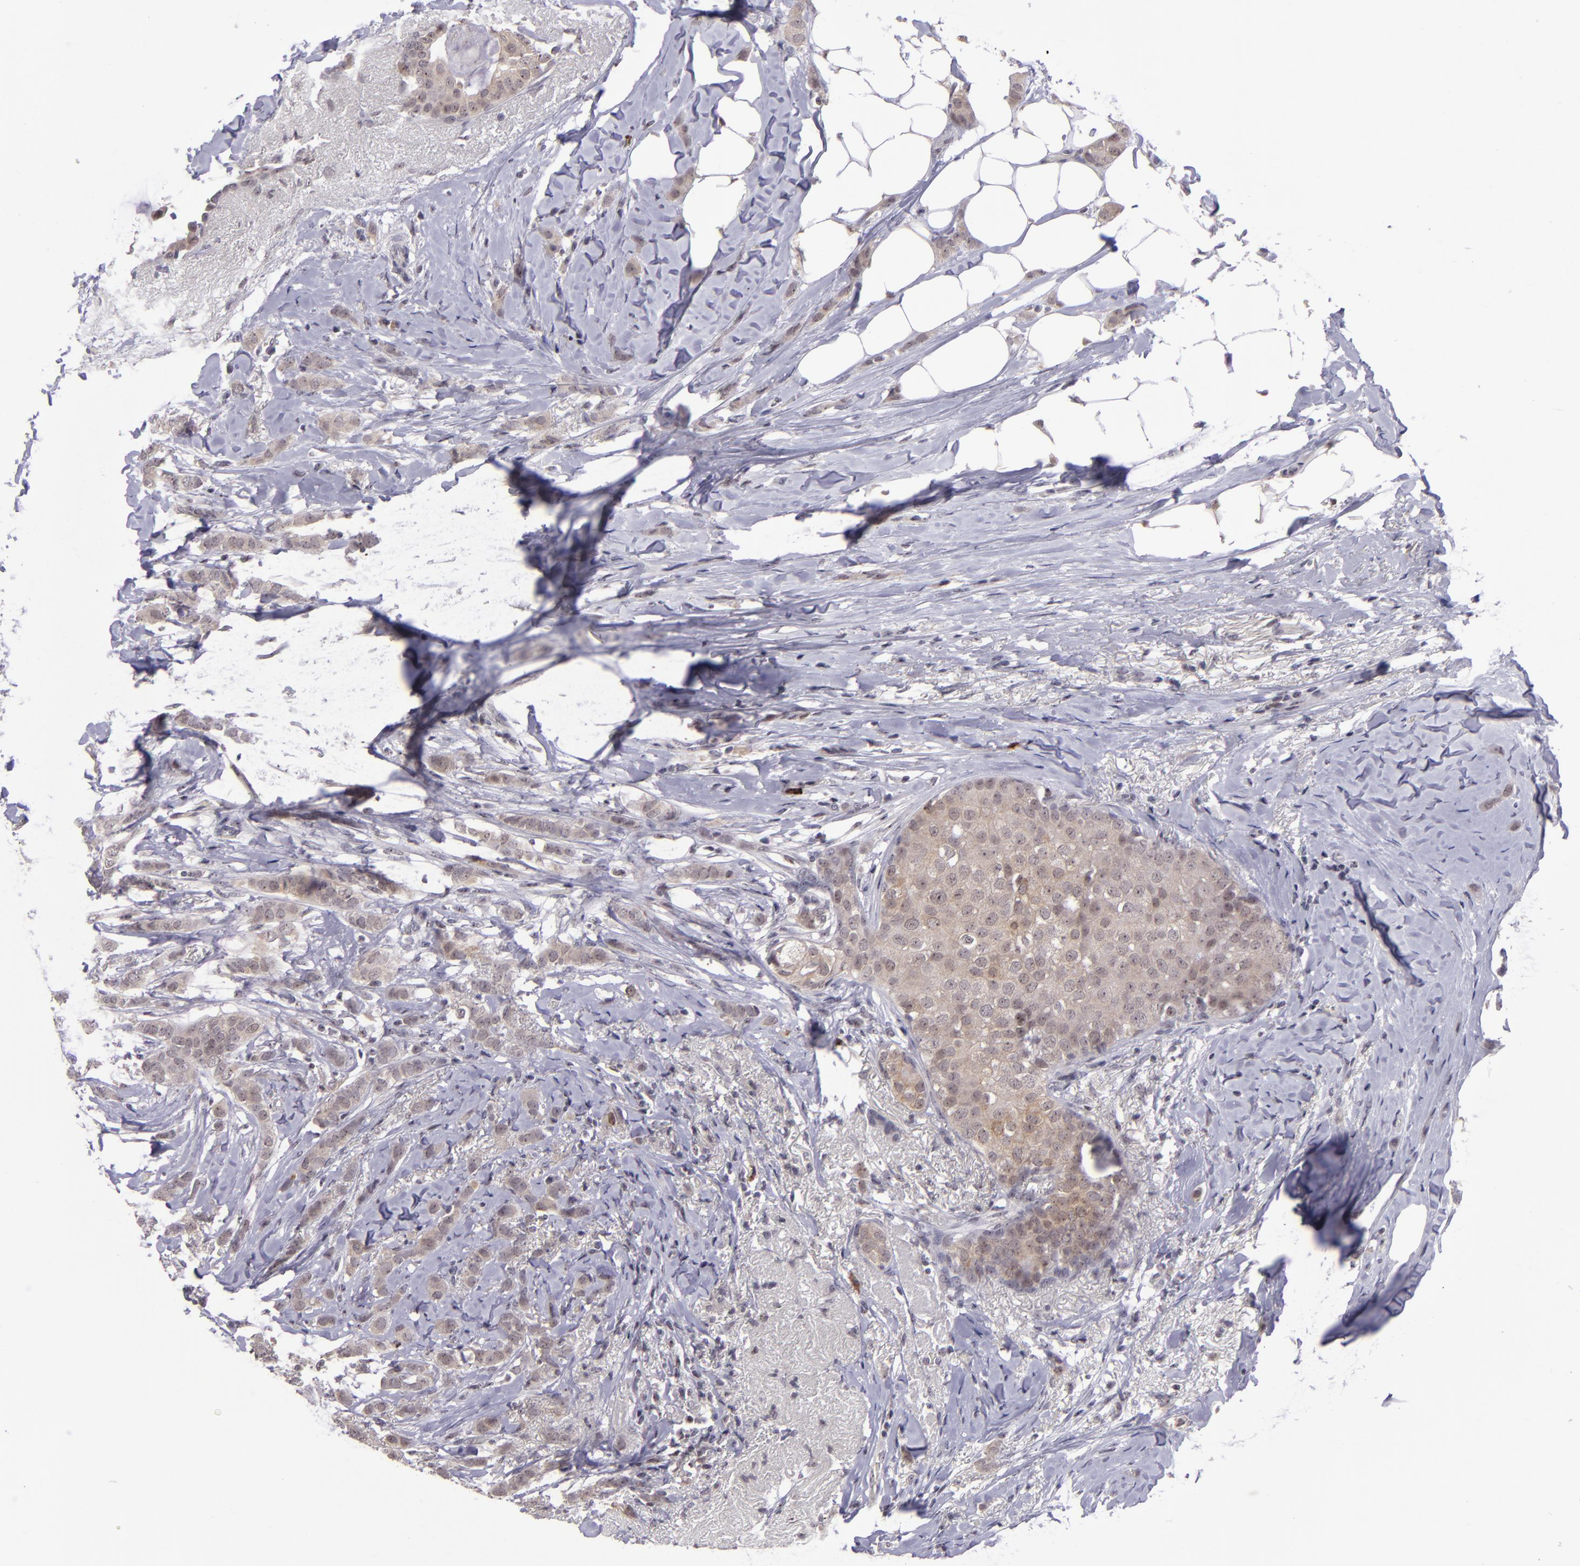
{"staining": {"intensity": "weak", "quantity": ">75%", "location": "cytoplasmic/membranous"}, "tissue": "breast cancer", "cell_type": "Tumor cells", "image_type": "cancer", "snomed": [{"axis": "morphology", "description": "Lobular carcinoma"}, {"axis": "topography", "description": "Breast"}], "caption": "IHC of human breast lobular carcinoma demonstrates low levels of weak cytoplasmic/membranous expression in approximately >75% of tumor cells.", "gene": "PCNX4", "patient": {"sex": "female", "age": 55}}